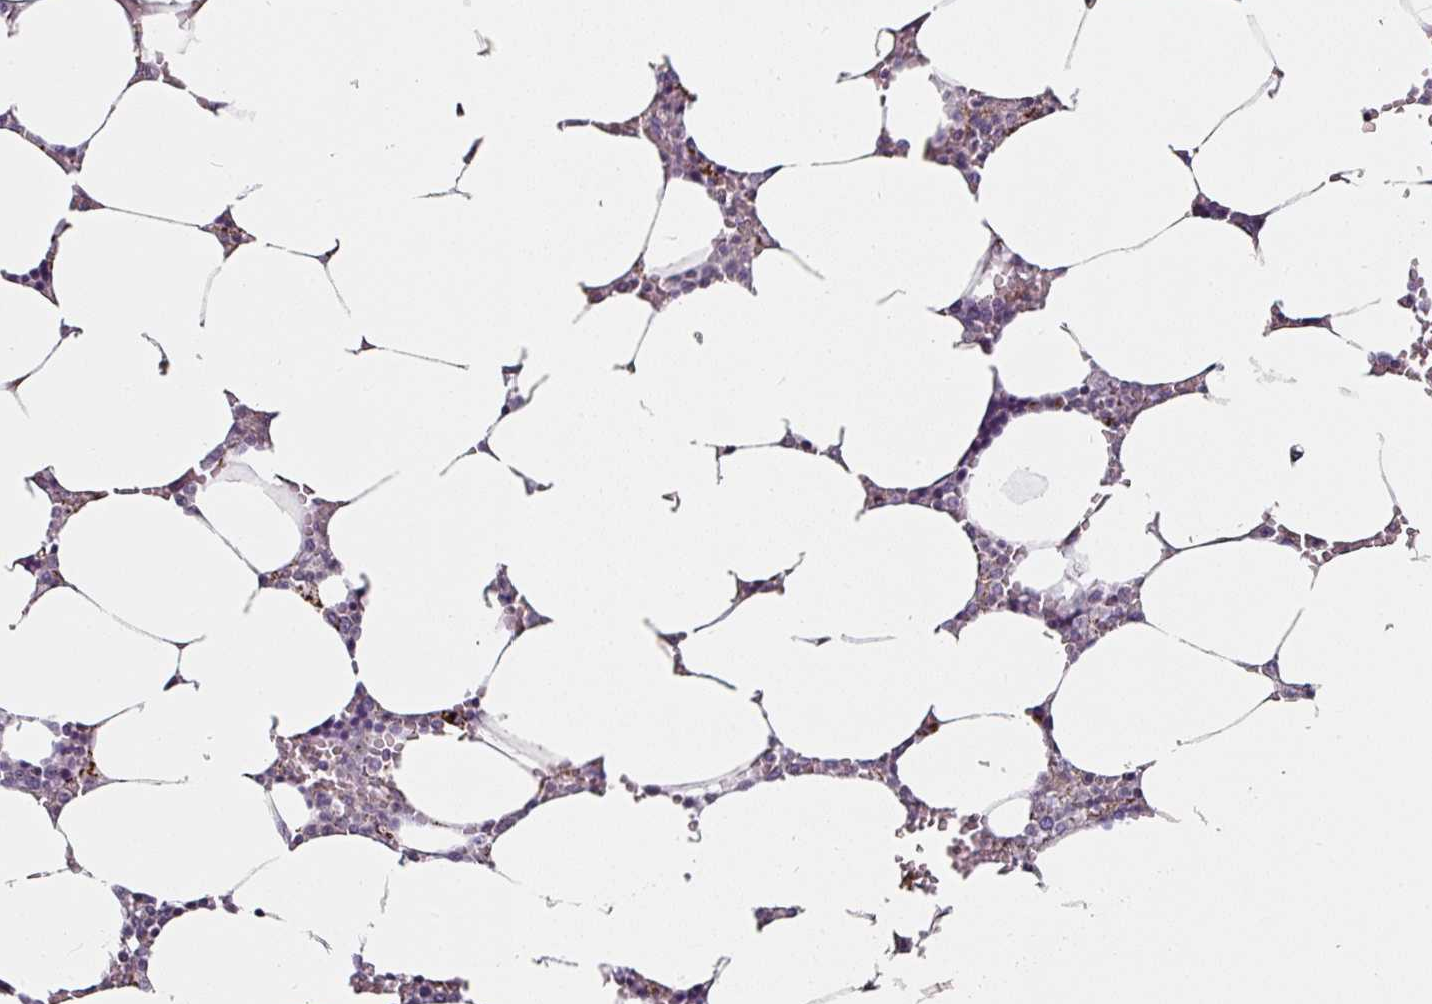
{"staining": {"intensity": "negative", "quantity": "none", "location": "none"}, "tissue": "bone marrow", "cell_type": "Hematopoietic cells", "image_type": "normal", "snomed": [{"axis": "morphology", "description": "Normal tissue, NOS"}, {"axis": "topography", "description": "Bone marrow"}], "caption": "Immunohistochemical staining of benign bone marrow shows no significant positivity in hematopoietic cells.", "gene": "CAP2", "patient": {"sex": "male", "age": 64}}